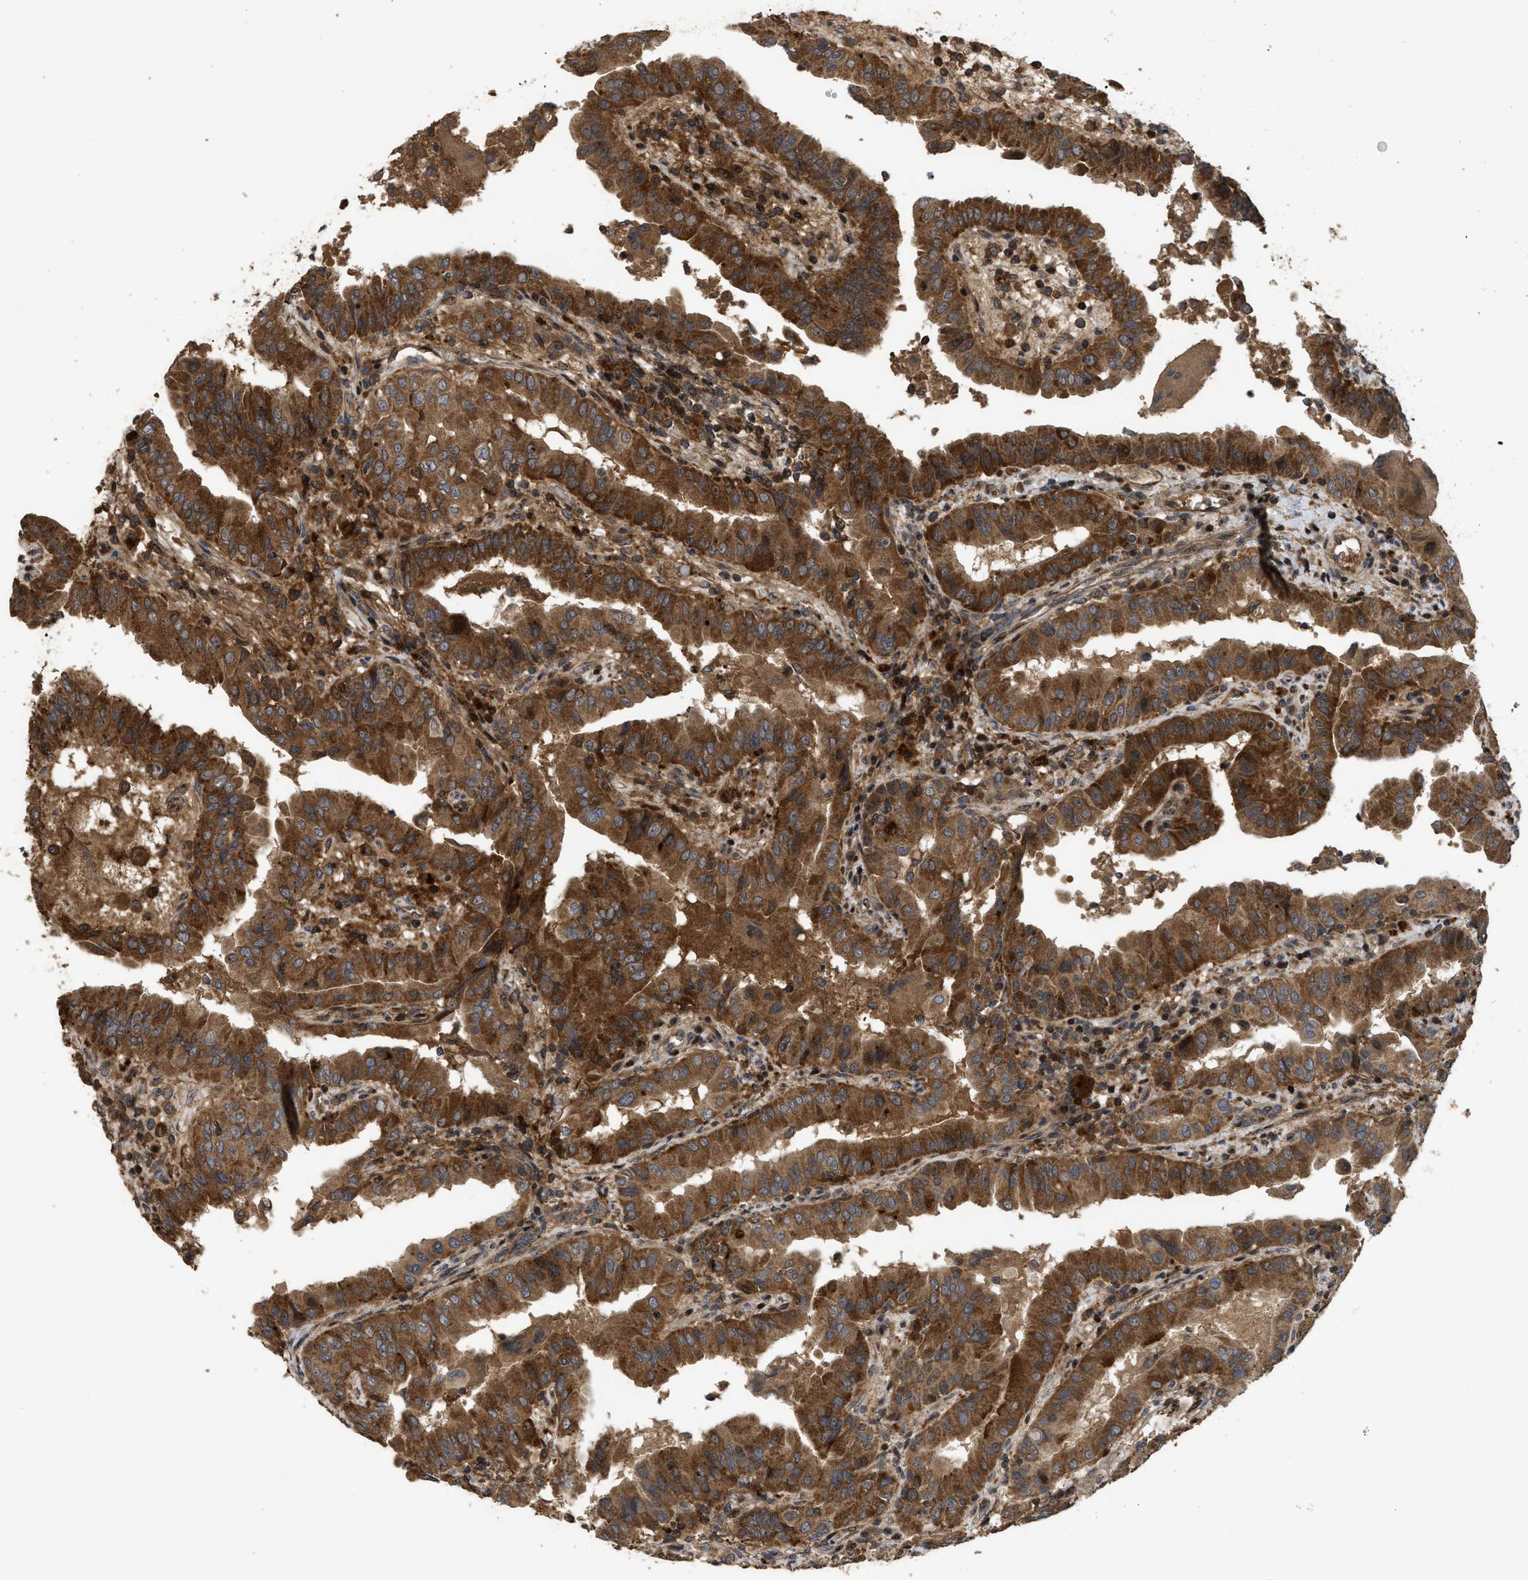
{"staining": {"intensity": "strong", "quantity": ">75%", "location": "cytoplasmic/membranous"}, "tissue": "thyroid cancer", "cell_type": "Tumor cells", "image_type": "cancer", "snomed": [{"axis": "morphology", "description": "Papillary adenocarcinoma, NOS"}, {"axis": "topography", "description": "Thyroid gland"}], "caption": "A histopathology image showing strong cytoplasmic/membranous expression in approximately >75% of tumor cells in thyroid cancer (papillary adenocarcinoma), as visualized by brown immunohistochemical staining.", "gene": "CBR3", "patient": {"sex": "male", "age": 33}}